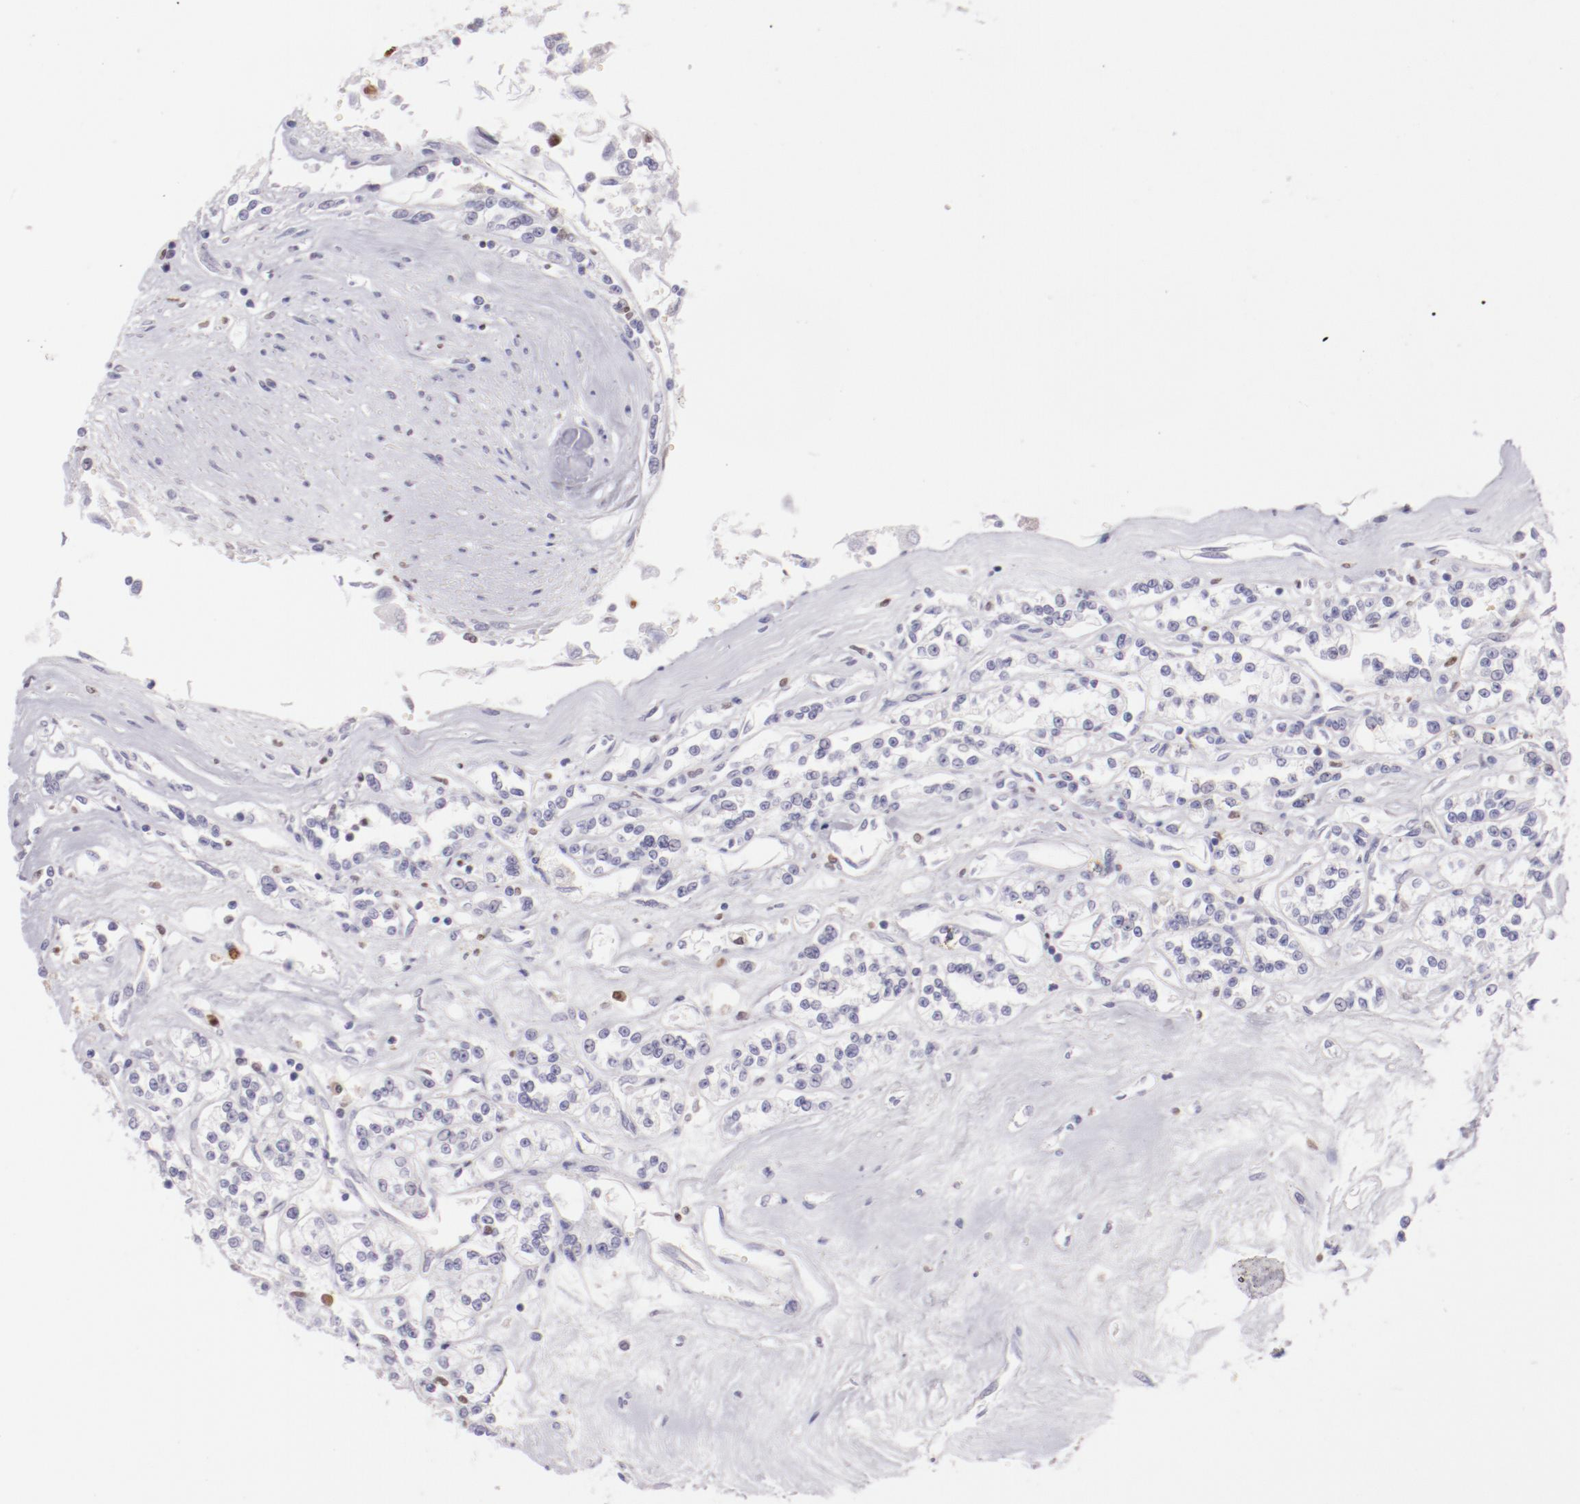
{"staining": {"intensity": "negative", "quantity": "none", "location": "none"}, "tissue": "renal cancer", "cell_type": "Tumor cells", "image_type": "cancer", "snomed": [{"axis": "morphology", "description": "Adenocarcinoma, NOS"}, {"axis": "topography", "description": "Kidney"}], "caption": "A high-resolution histopathology image shows IHC staining of renal cancer, which displays no significant expression in tumor cells. (Stains: DAB immunohistochemistry (IHC) with hematoxylin counter stain, Microscopy: brightfield microscopy at high magnification).", "gene": "IRF8", "patient": {"sex": "female", "age": 76}}